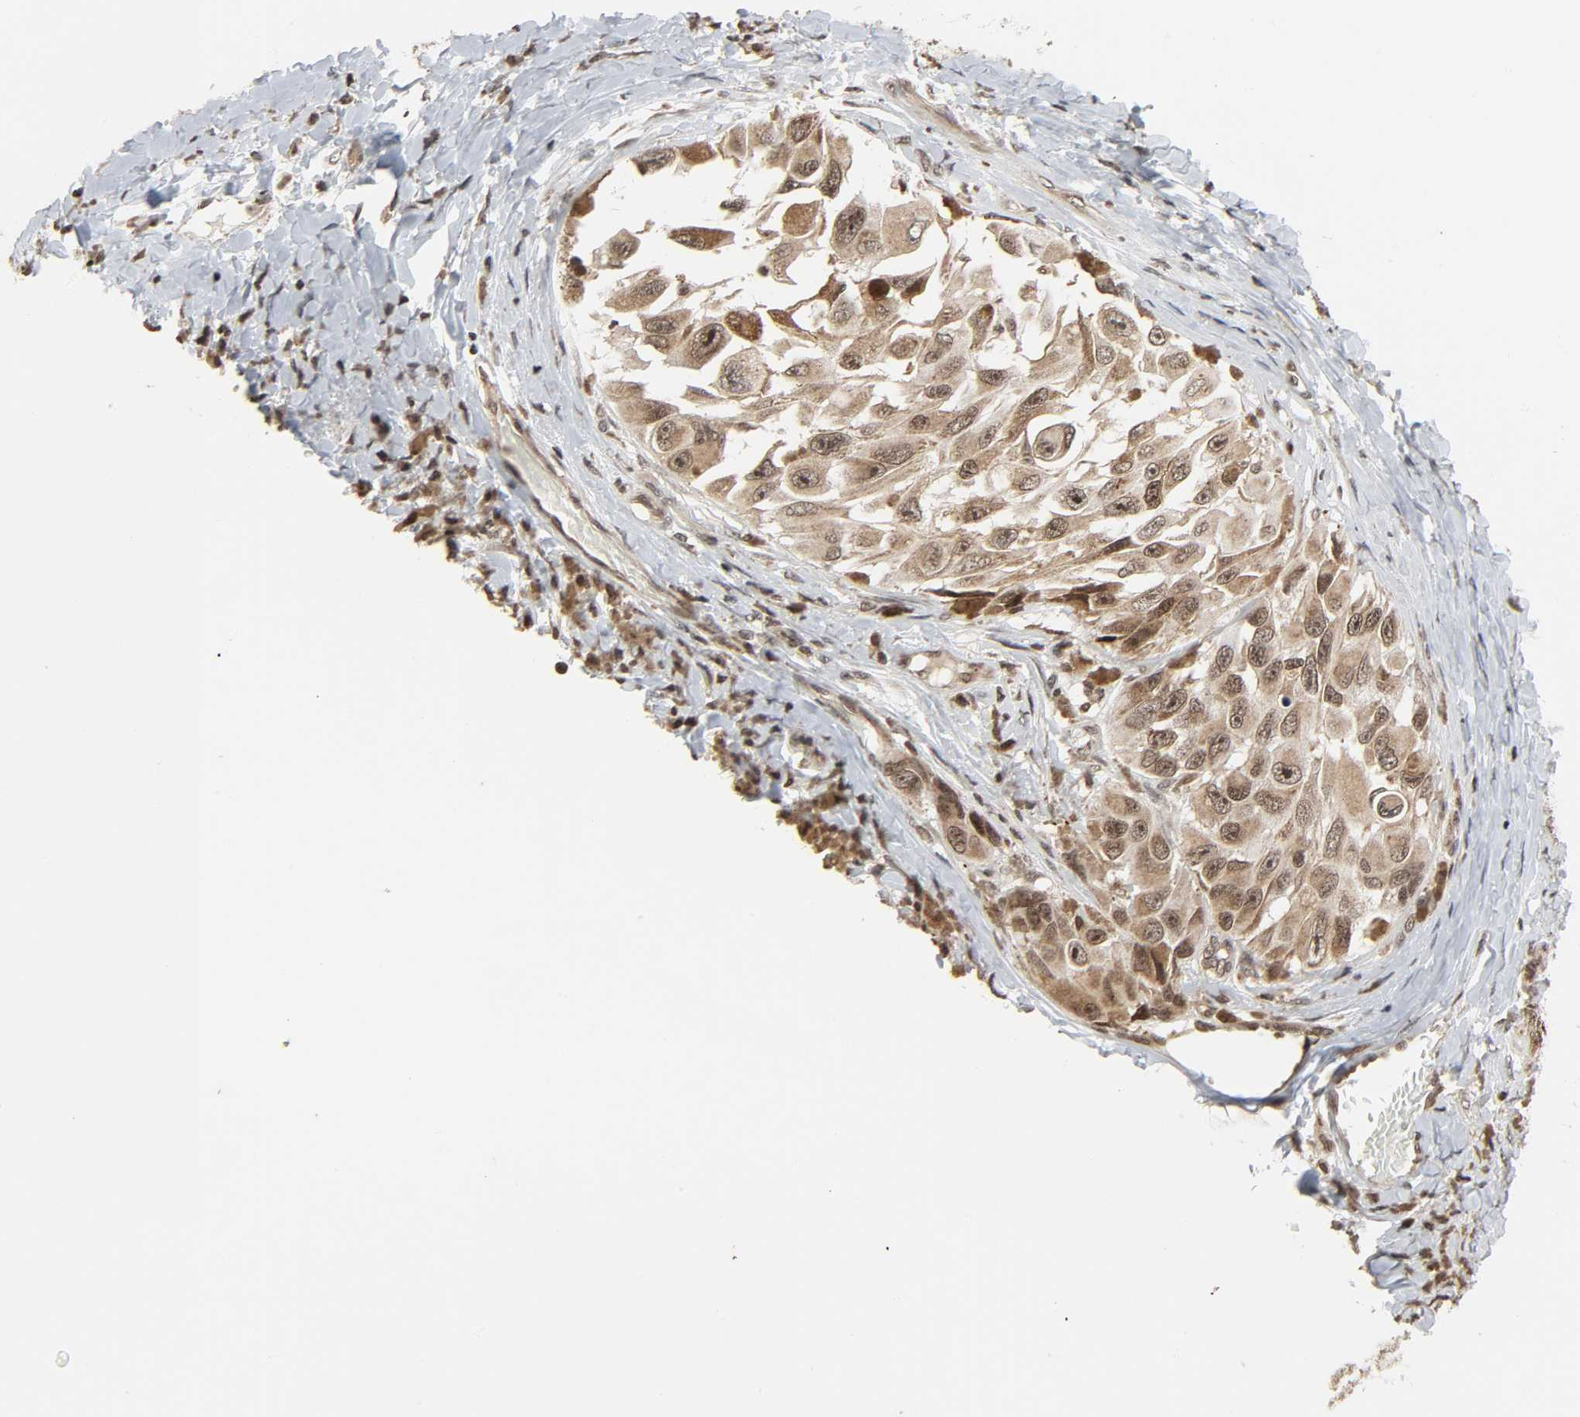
{"staining": {"intensity": "moderate", "quantity": ">75%", "location": "cytoplasmic/membranous,nuclear"}, "tissue": "melanoma", "cell_type": "Tumor cells", "image_type": "cancer", "snomed": [{"axis": "morphology", "description": "Malignant melanoma, NOS"}, {"axis": "topography", "description": "Skin"}], "caption": "A medium amount of moderate cytoplasmic/membranous and nuclear expression is appreciated in about >75% of tumor cells in melanoma tissue.", "gene": "XRCC1", "patient": {"sex": "female", "age": 73}}